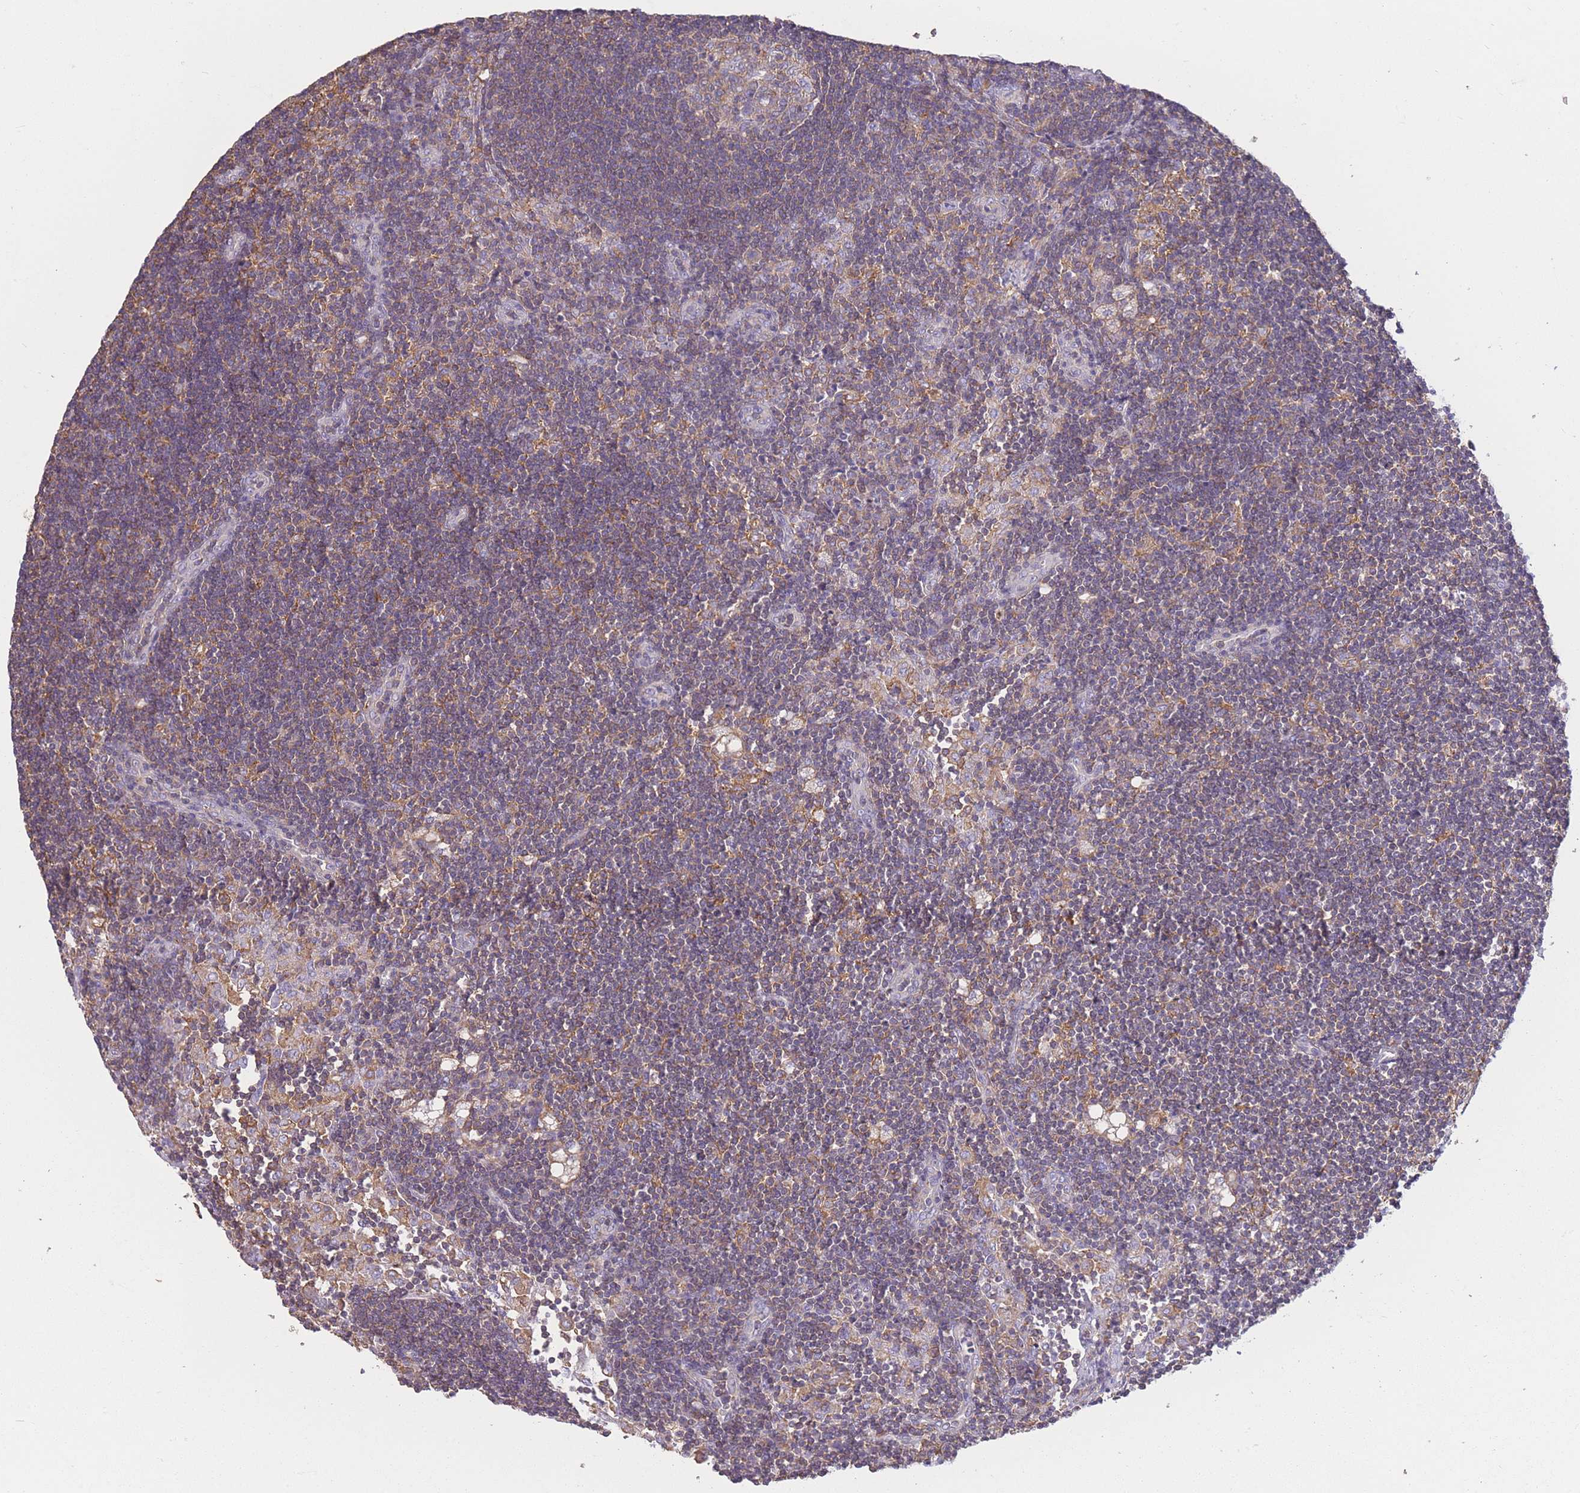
{"staining": {"intensity": "moderate", "quantity": "25%-75%", "location": "cytoplasmic/membranous"}, "tissue": "lymph node", "cell_type": "Germinal center cells", "image_type": "normal", "snomed": [{"axis": "morphology", "description": "Normal tissue, NOS"}, {"axis": "topography", "description": "Lymph node"}], "caption": "DAB immunohistochemical staining of normal lymph node shows moderate cytoplasmic/membranous protein expression in about 25%-75% of germinal center cells. (DAB (3,3'-diaminobenzidine) IHC with brightfield microscopy, high magnification).", "gene": "PDHA1", "patient": {"sex": "male", "age": 24}}